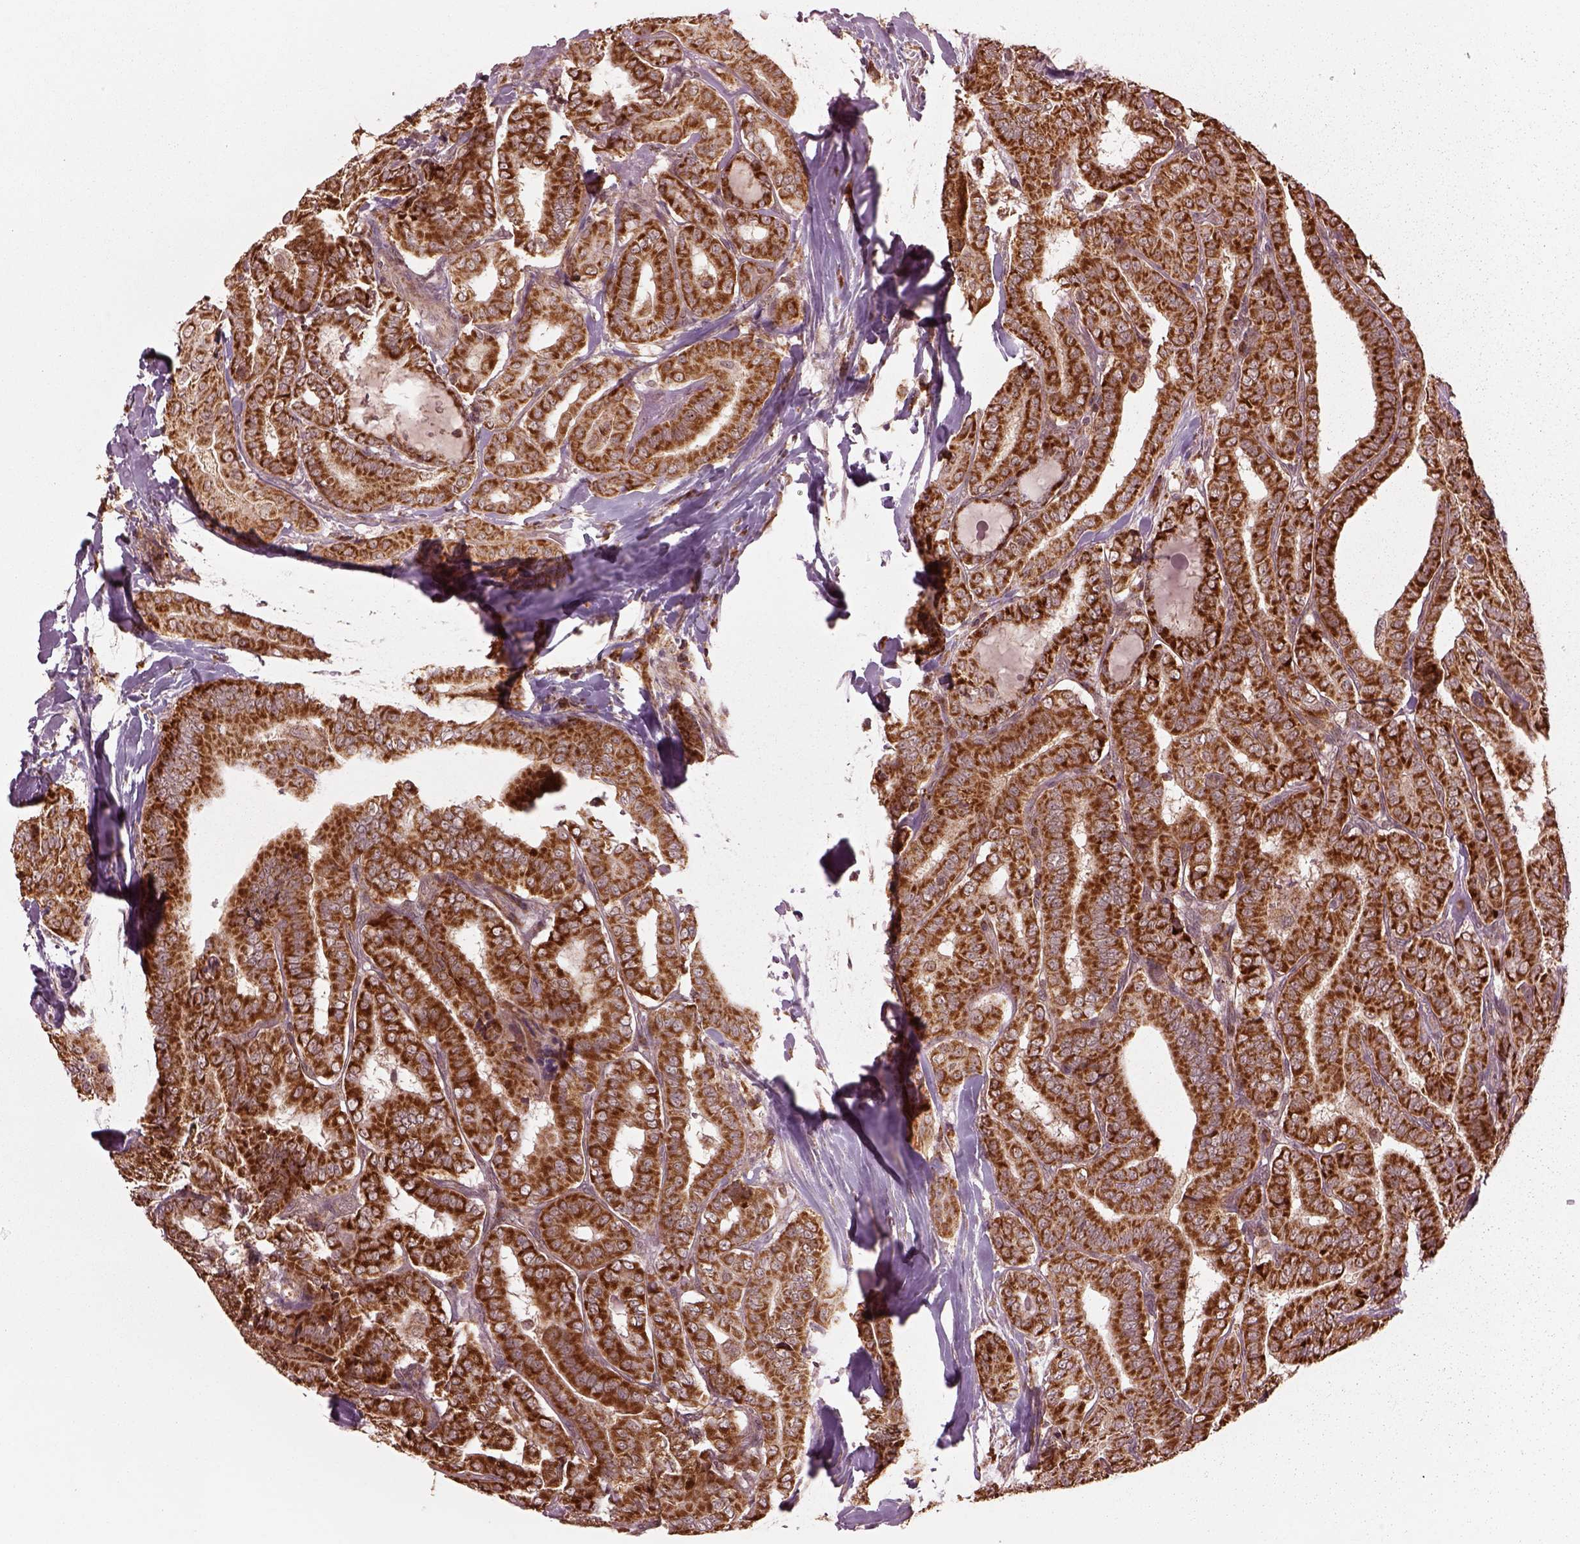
{"staining": {"intensity": "strong", "quantity": ">75%", "location": "cytoplasmic/membranous"}, "tissue": "thyroid cancer", "cell_type": "Tumor cells", "image_type": "cancer", "snomed": [{"axis": "morphology", "description": "Papillary adenocarcinoma, NOS"}, {"axis": "morphology", "description": "Papillary adenoma metastatic"}, {"axis": "topography", "description": "Thyroid gland"}], "caption": "This is an image of immunohistochemistry staining of thyroid cancer (papillary adenocarcinoma), which shows strong staining in the cytoplasmic/membranous of tumor cells.", "gene": "SEL1L3", "patient": {"sex": "female", "age": 50}}